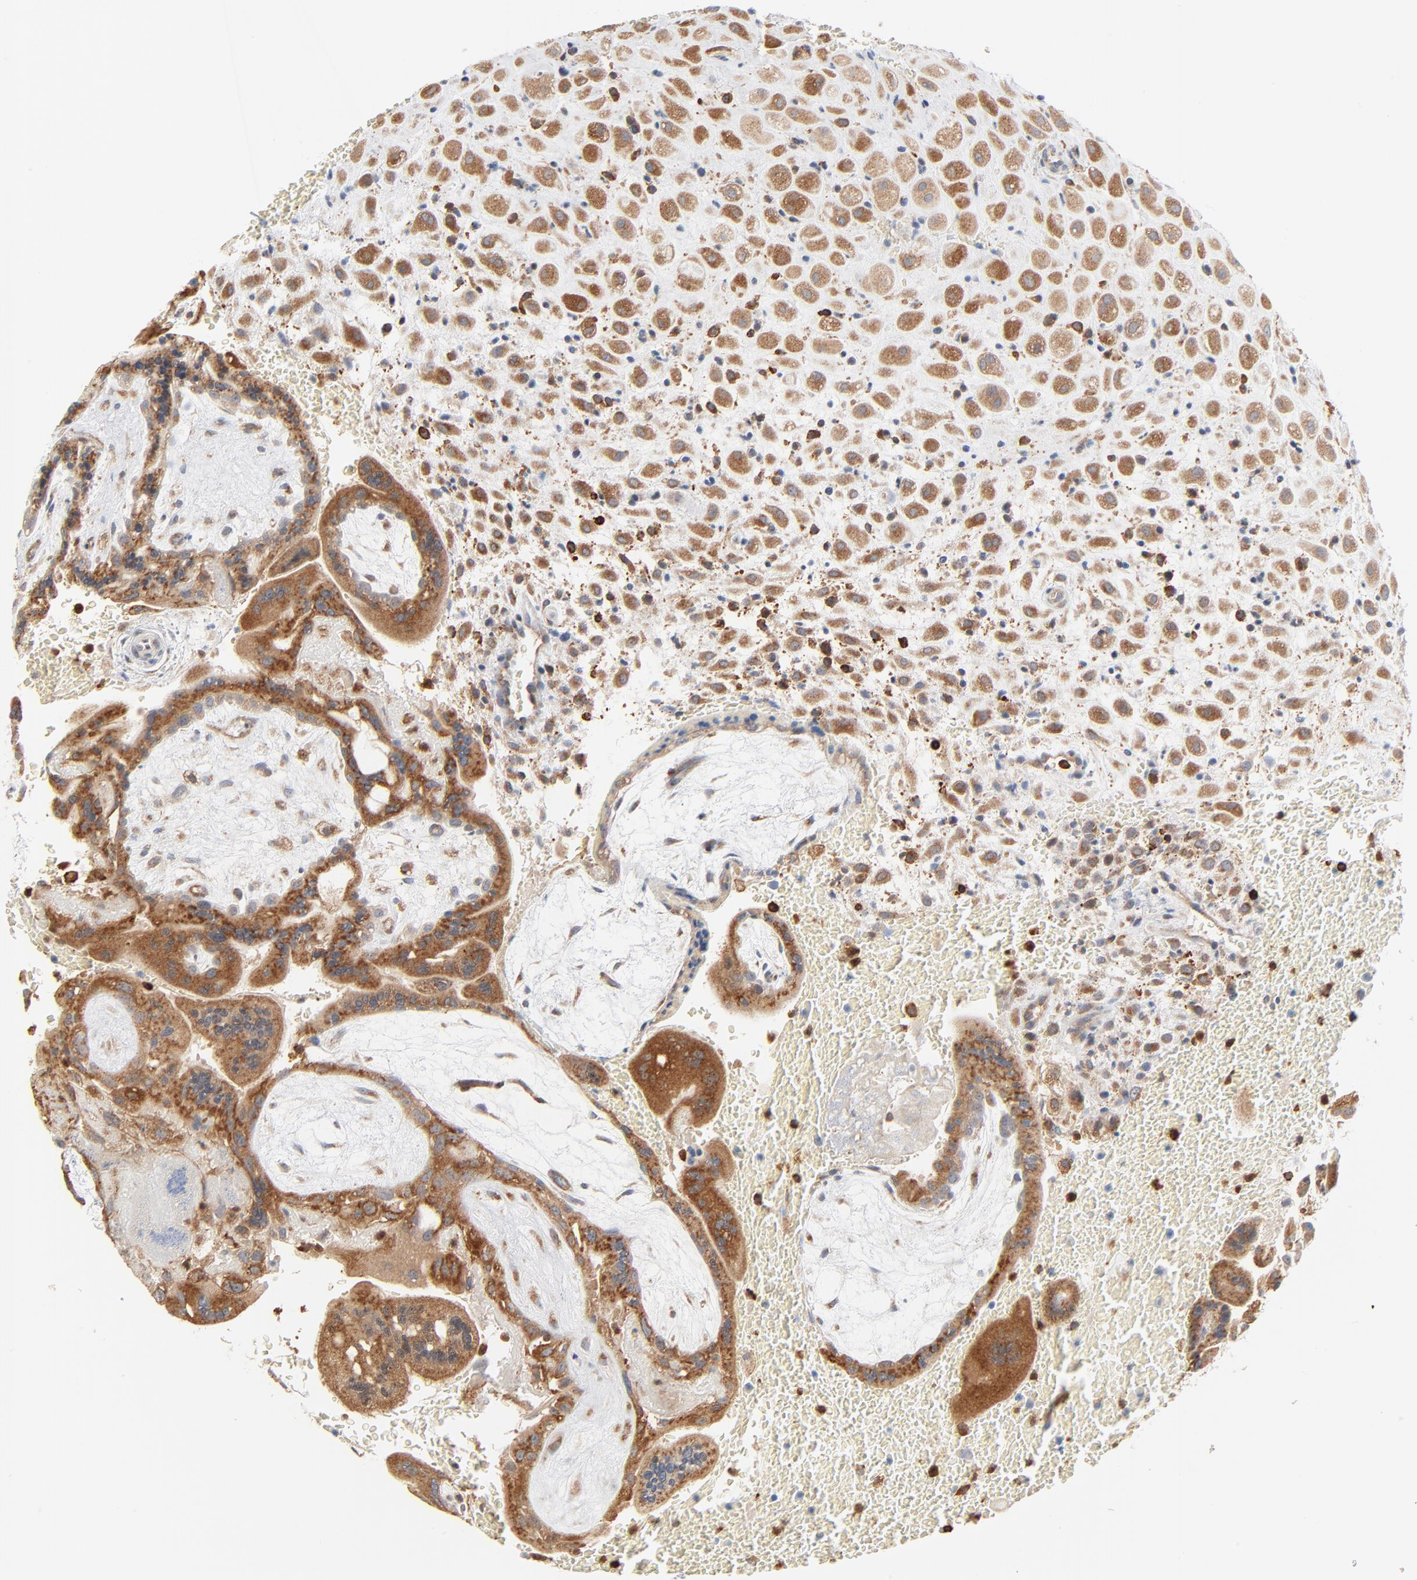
{"staining": {"intensity": "strong", "quantity": ">75%", "location": "cytoplasmic/membranous"}, "tissue": "placenta", "cell_type": "Decidual cells", "image_type": "normal", "snomed": [{"axis": "morphology", "description": "Normal tissue, NOS"}, {"axis": "topography", "description": "Placenta"}], "caption": "Immunohistochemical staining of benign placenta reveals >75% levels of strong cytoplasmic/membranous protein staining in approximately >75% of decidual cells. Nuclei are stained in blue.", "gene": "SH3KBP1", "patient": {"sex": "female", "age": 35}}